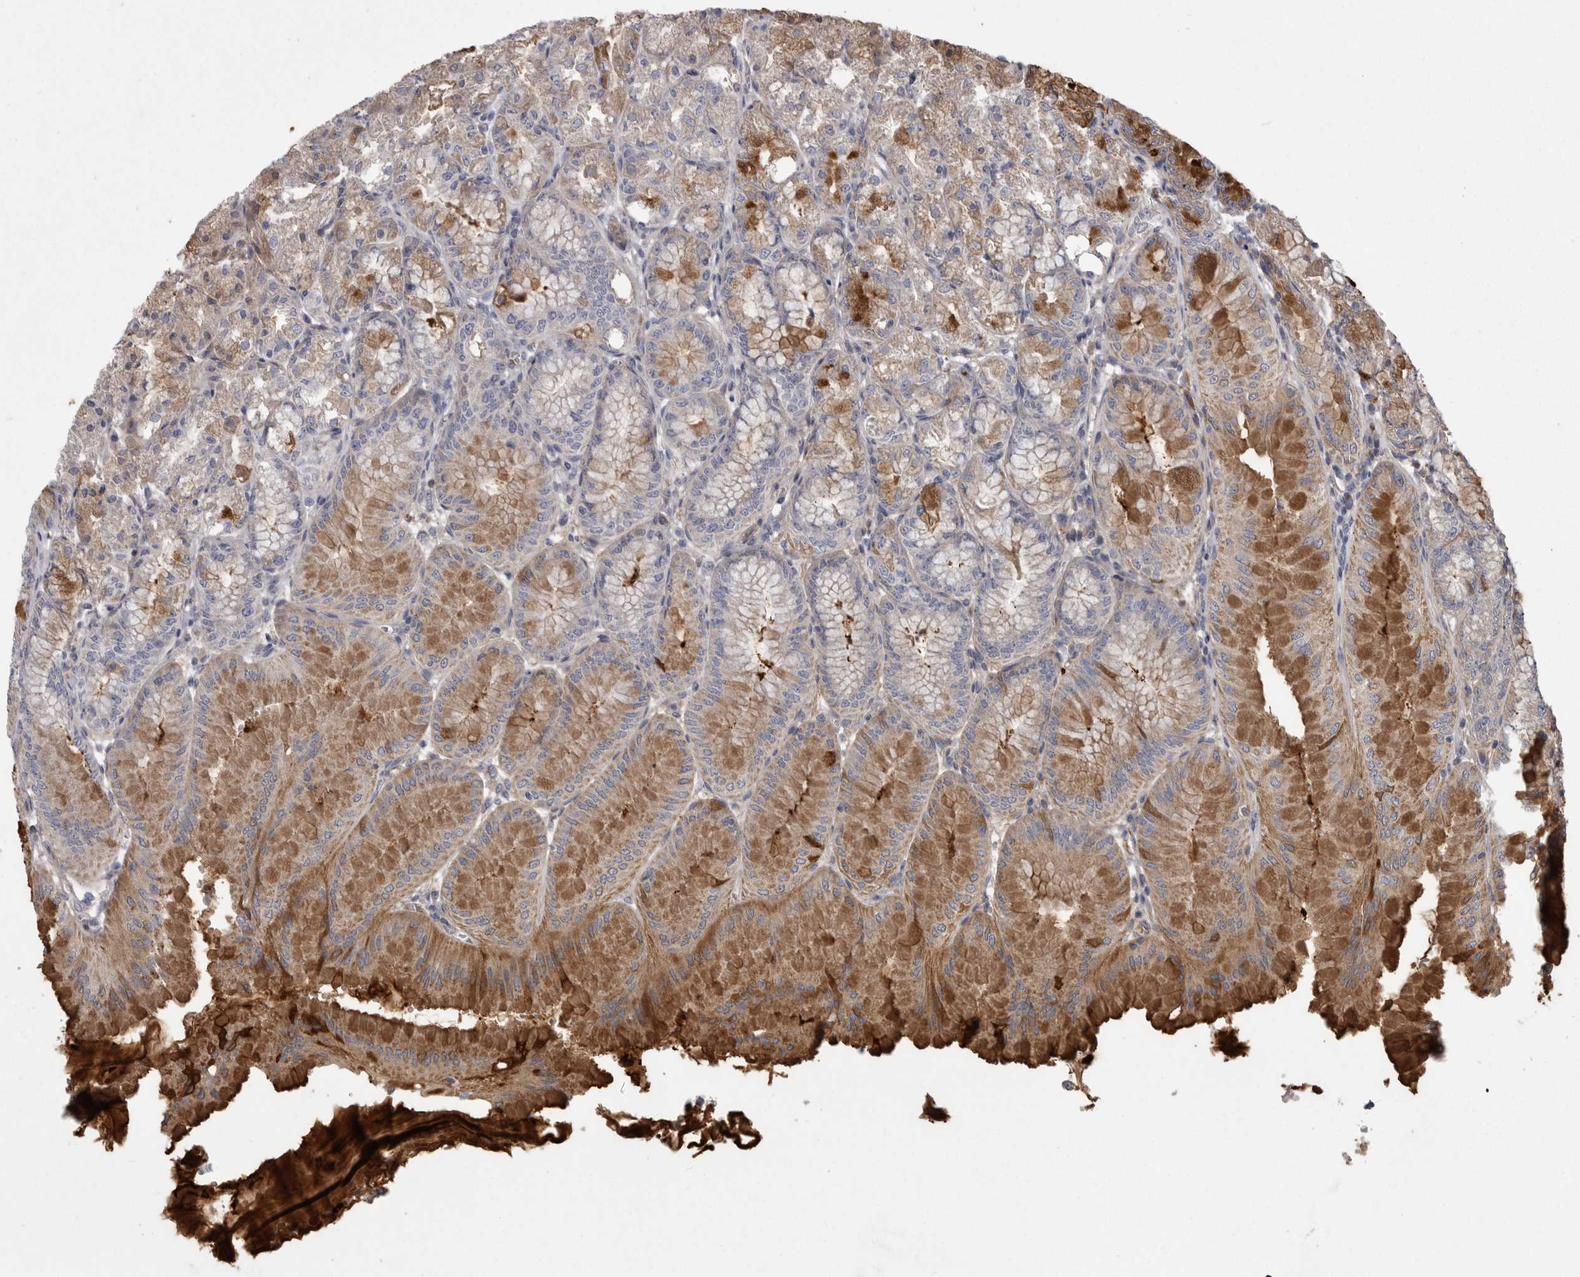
{"staining": {"intensity": "moderate", "quantity": ">75%", "location": "cytoplasmic/membranous"}, "tissue": "stomach", "cell_type": "Glandular cells", "image_type": "normal", "snomed": [{"axis": "morphology", "description": "Normal tissue, NOS"}, {"axis": "topography", "description": "Stomach, lower"}], "caption": "Immunohistochemical staining of normal stomach demonstrates >75% levels of moderate cytoplasmic/membranous protein expression in approximately >75% of glandular cells. (Stains: DAB (3,3'-diaminobenzidine) in brown, nuclei in blue, Microscopy: brightfield microscopy at high magnification).", "gene": "CRP", "patient": {"sex": "male", "age": 71}}